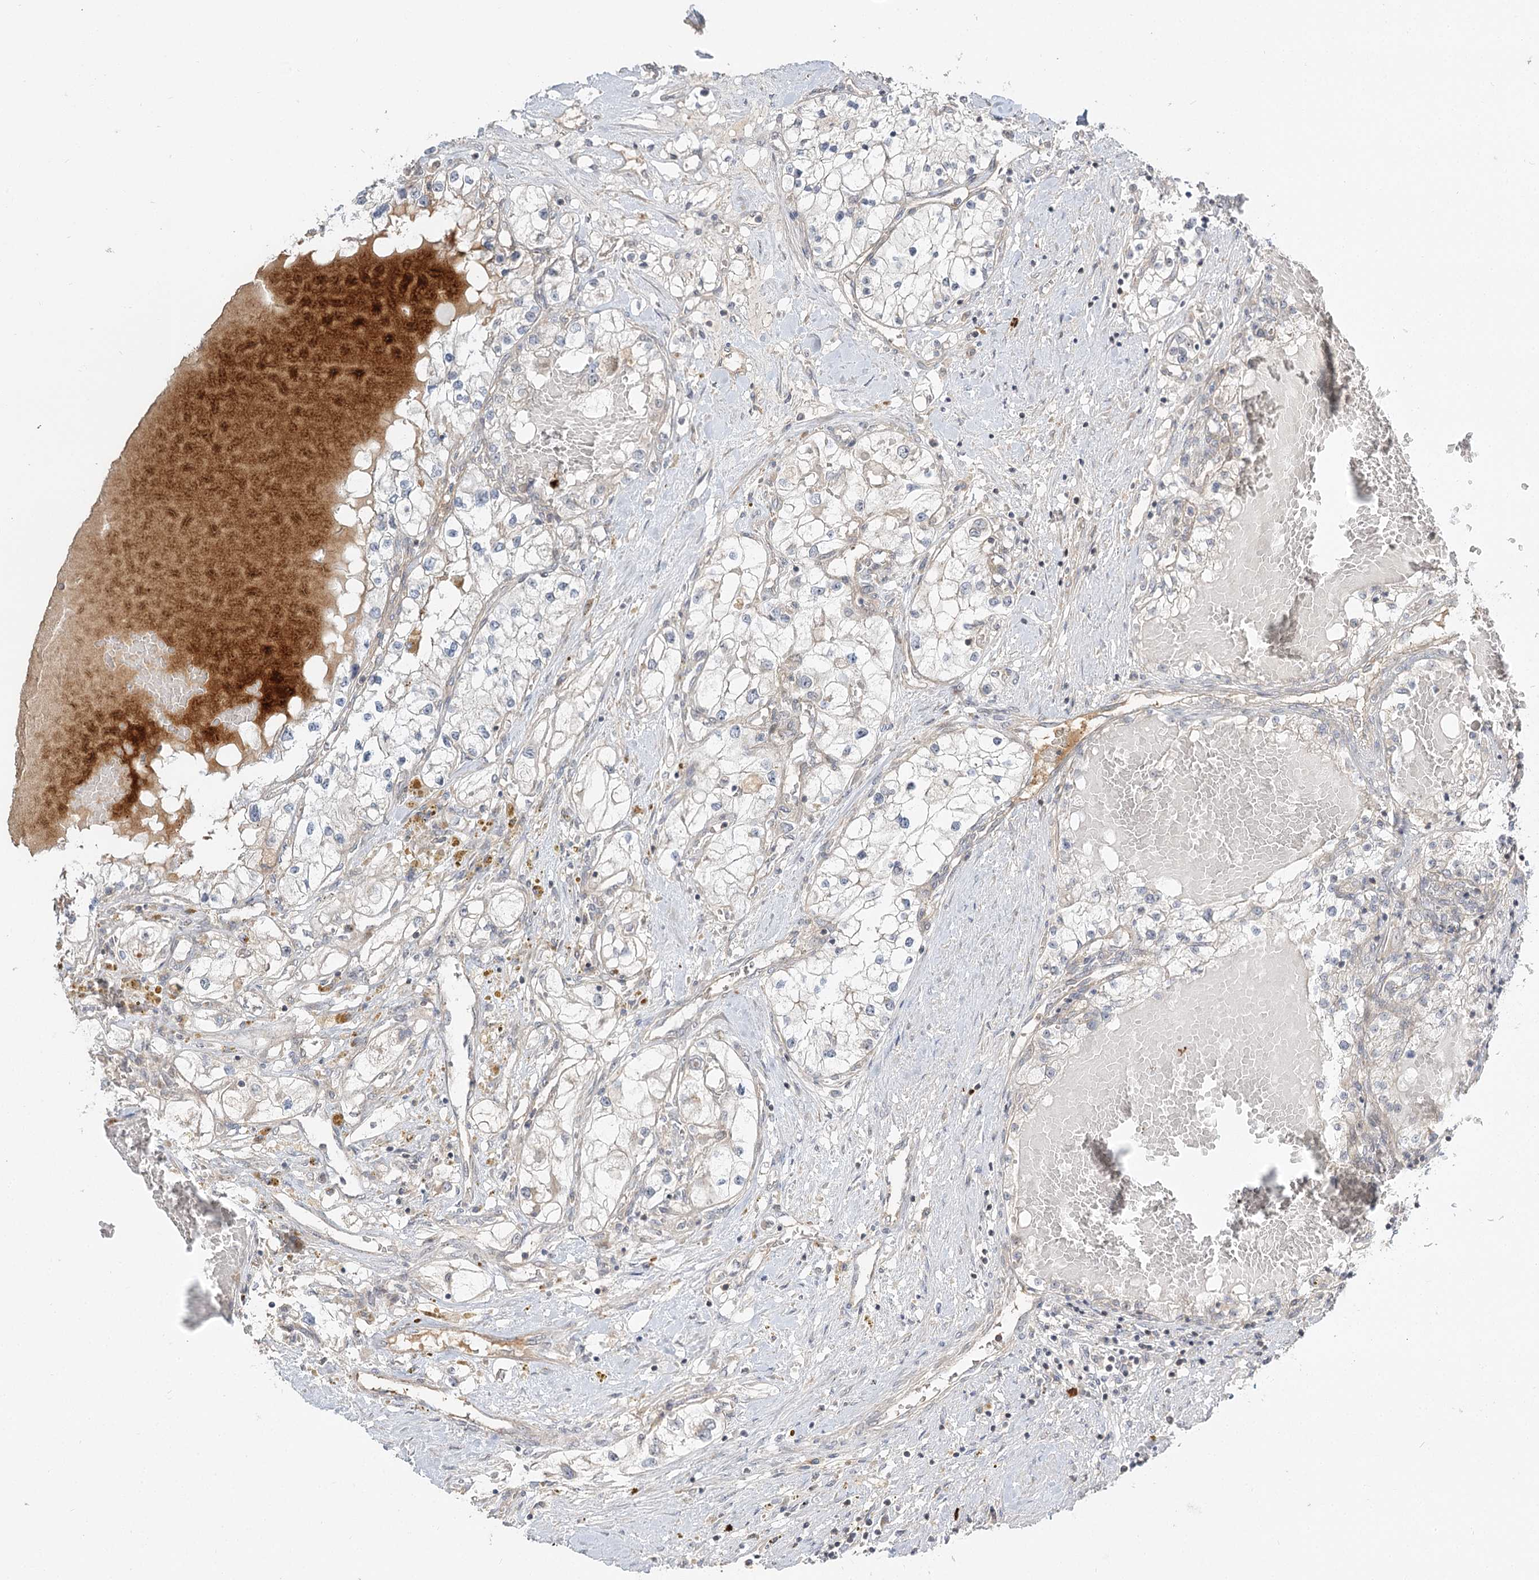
{"staining": {"intensity": "negative", "quantity": "none", "location": "none"}, "tissue": "renal cancer", "cell_type": "Tumor cells", "image_type": "cancer", "snomed": [{"axis": "morphology", "description": "Normal tissue, NOS"}, {"axis": "morphology", "description": "Adenocarcinoma, NOS"}, {"axis": "topography", "description": "Kidney"}], "caption": "High magnification brightfield microscopy of renal cancer stained with DAB (brown) and counterstained with hematoxylin (blue): tumor cells show no significant positivity. The staining is performed using DAB brown chromogen with nuclei counter-stained in using hematoxylin.", "gene": "GUCY2C", "patient": {"sex": "male", "age": 68}}